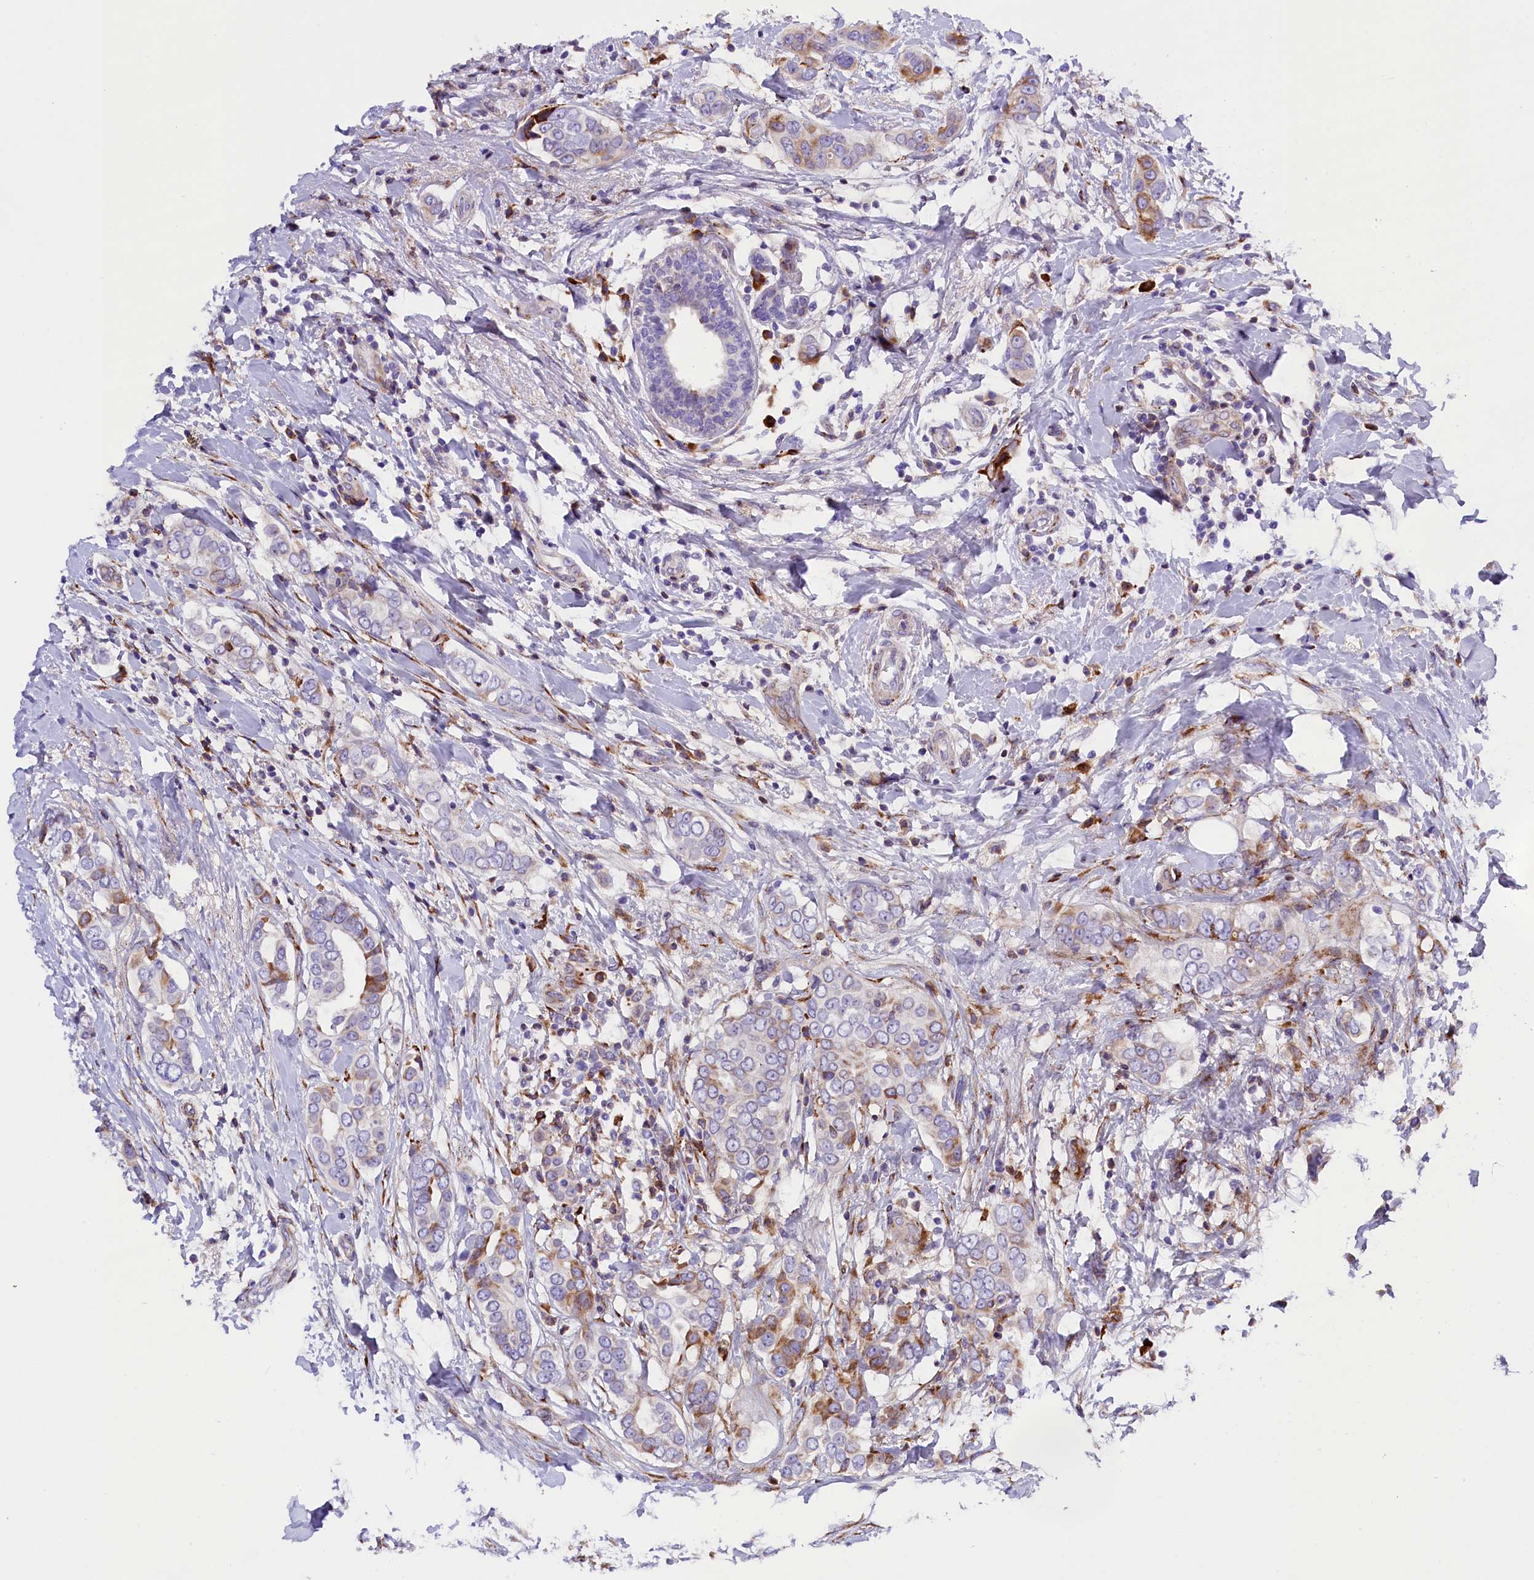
{"staining": {"intensity": "weak", "quantity": "<25%", "location": "cytoplasmic/membranous"}, "tissue": "breast cancer", "cell_type": "Tumor cells", "image_type": "cancer", "snomed": [{"axis": "morphology", "description": "Lobular carcinoma"}, {"axis": "topography", "description": "Breast"}], "caption": "Photomicrograph shows no significant protein expression in tumor cells of breast cancer (lobular carcinoma).", "gene": "CMTR2", "patient": {"sex": "female", "age": 51}}